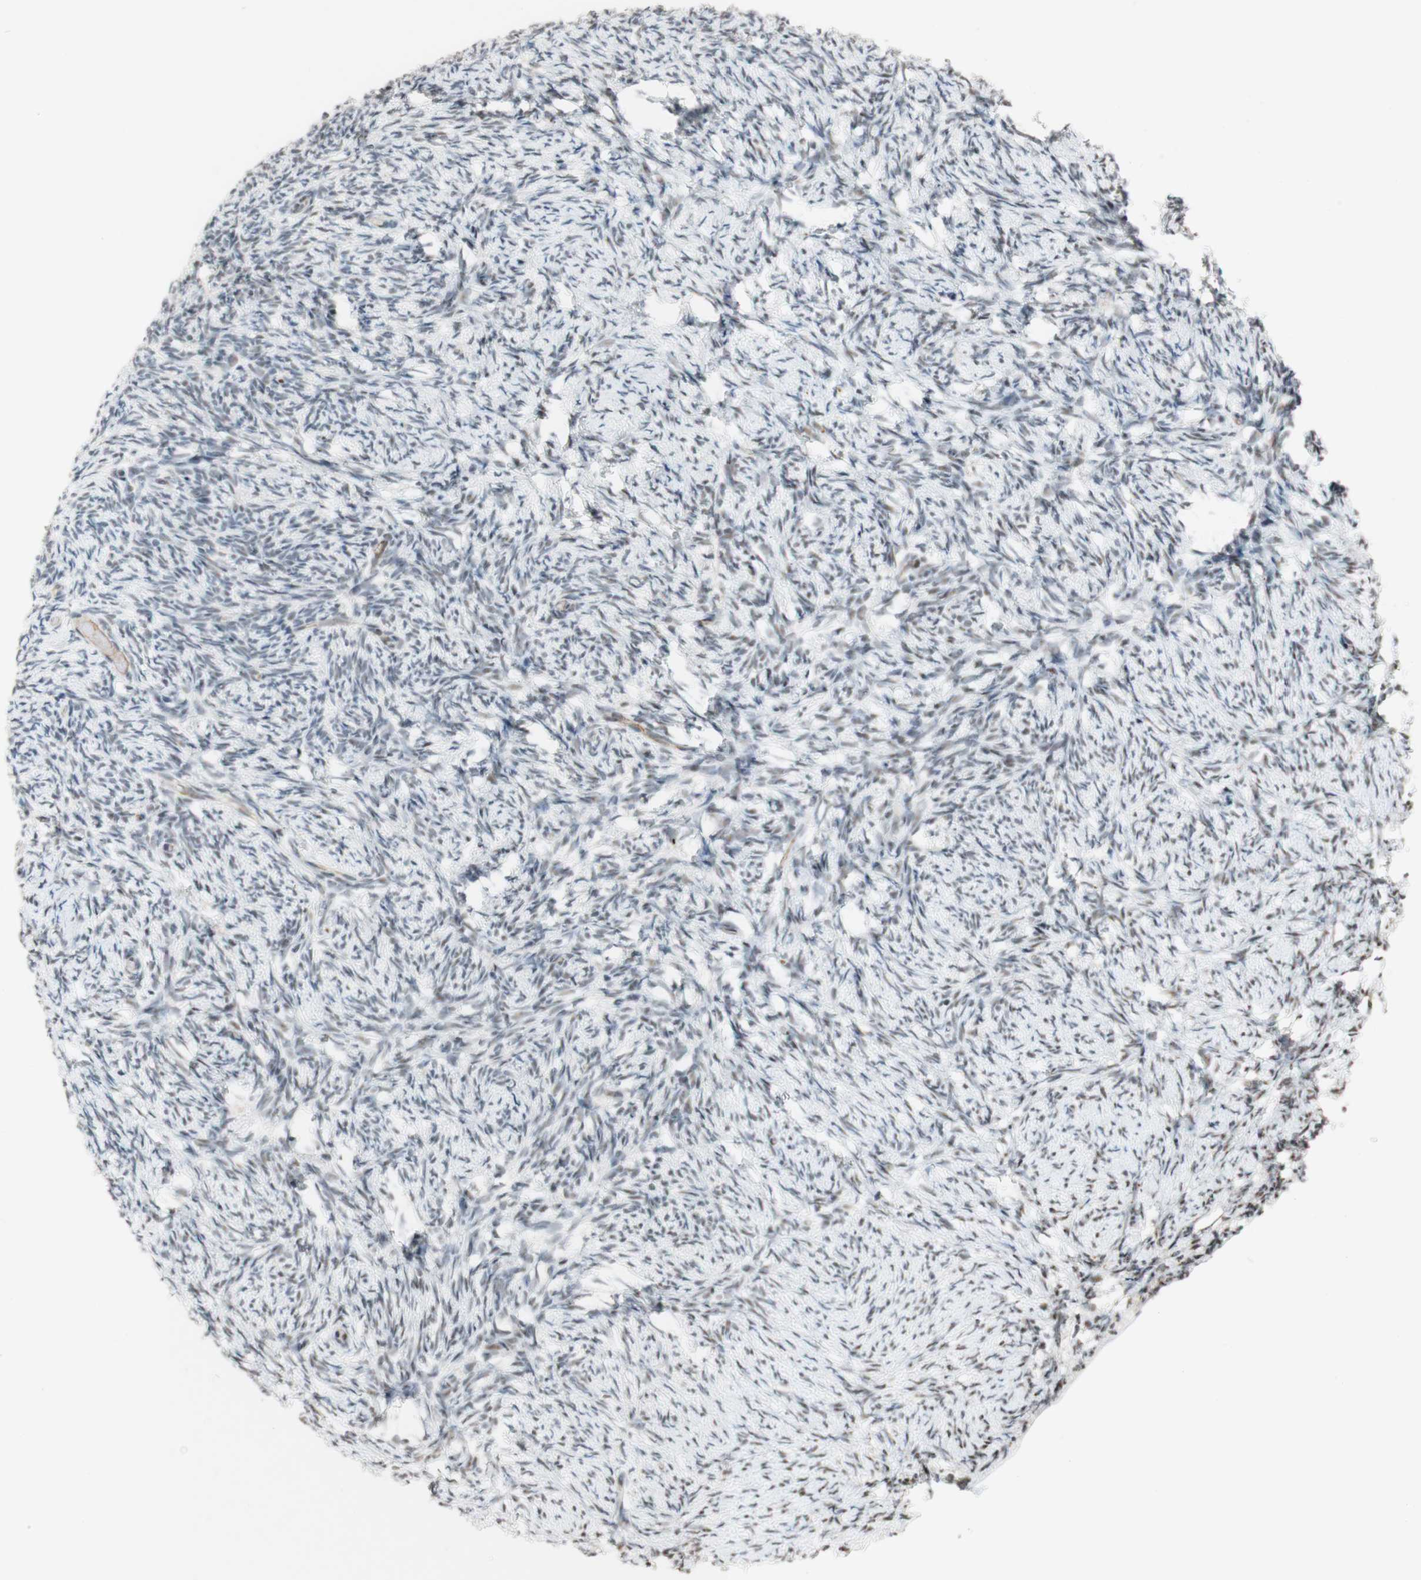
{"staining": {"intensity": "negative", "quantity": "none", "location": "none"}, "tissue": "ovary", "cell_type": "Ovarian stroma cells", "image_type": "normal", "snomed": [{"axis": "morphology", "description": "Normal tissue, NOS"}, {"axis": "topography", "description": "Ovary"}], "caption": "Protein analysis of benign ovary shows no significant staining in ovarian stroma cells.", "gene": "SAP18", "patient": {"sex": "female", "age": 60}}